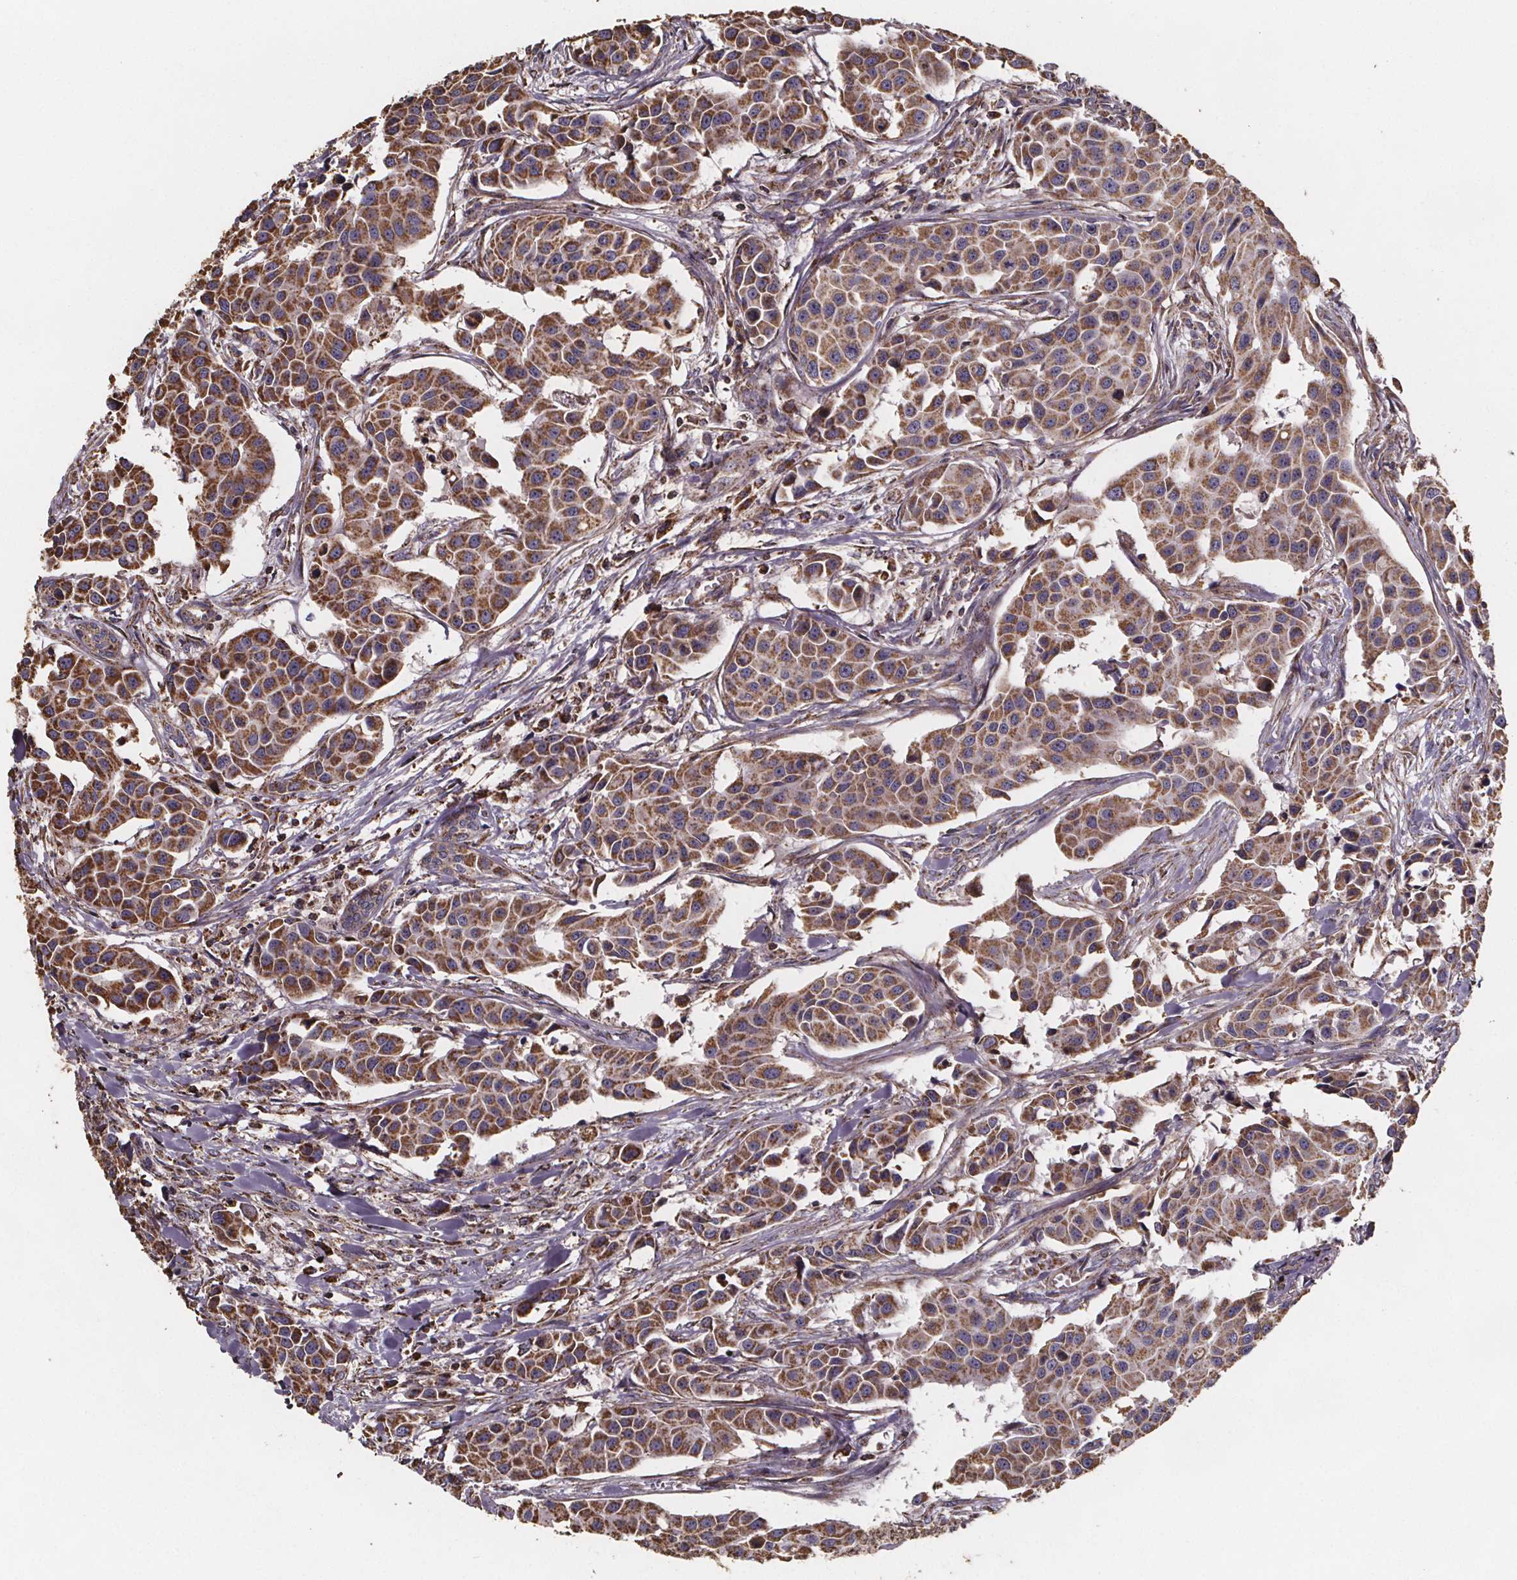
{"staining": {"intensity": "moderate", "quantity": ">75%", "location": "cytoplasmic/membranous"}, "tissue": "head and neck cancer", "cell_type": "Tumor cells", "image_type": "cancer", "snomed": [{"axis": "morphology", "description": "Adenocarcinoma, NOS"}, {"axis": "topography", "description": "Head-Neck"}], "caption": "Adenocarcinoma (head and neck) tissue shows moderate cytoplasmic/membranous positivity in about >75% of tumor cells The staining was performed using DAB (3,3'-diaminobenzidine) to visualize the protein expression in brown, while the nuclei were stained in blue with hematoxylin (Magnification: 20x).", "gene": "SLC35D2", "patient": {"sex": "male", "age": 76}}